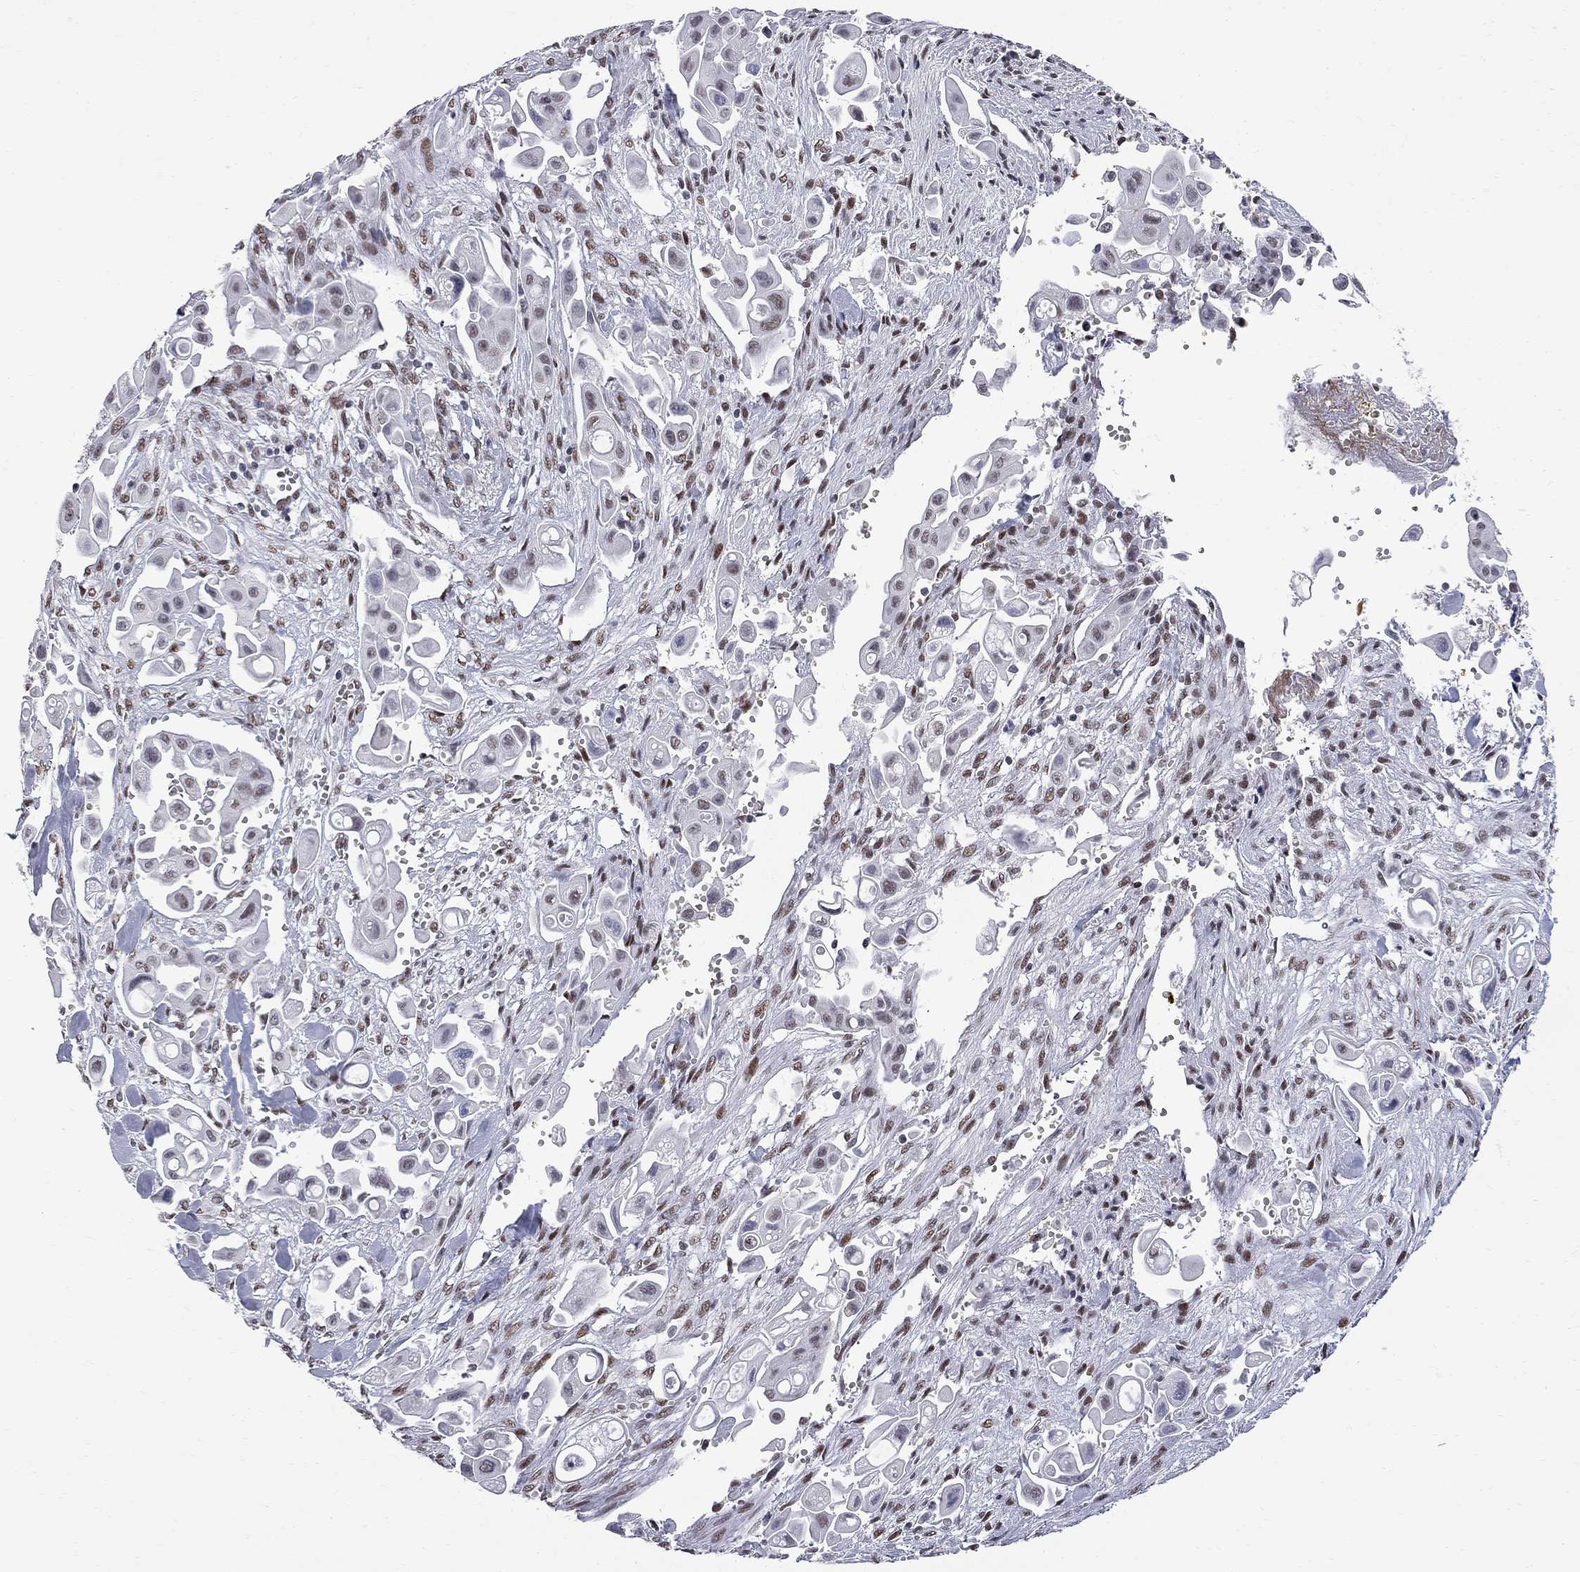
{"staining": {"intensity": "weak", "quantity": "<25%", "location": "nuclear"}, "tissue": "pancreatic cancer", "cell_type": "Tumor cells", "image_type": "cancer", "snomed": [{"axis": "morphology", "description": "Adenocarcinoma, NOS"}, {"axis": "topography", "description": "Pancreas"}], "caption": "Immunohistochemistry (IHC) micrograph of human adenocarcinoma (pancreatic) stained for a protein (brown), which demonstrates no expression in tumor cells.", "gene": "ZBTB47", "patient": {"sex": "male", "age": 50}}